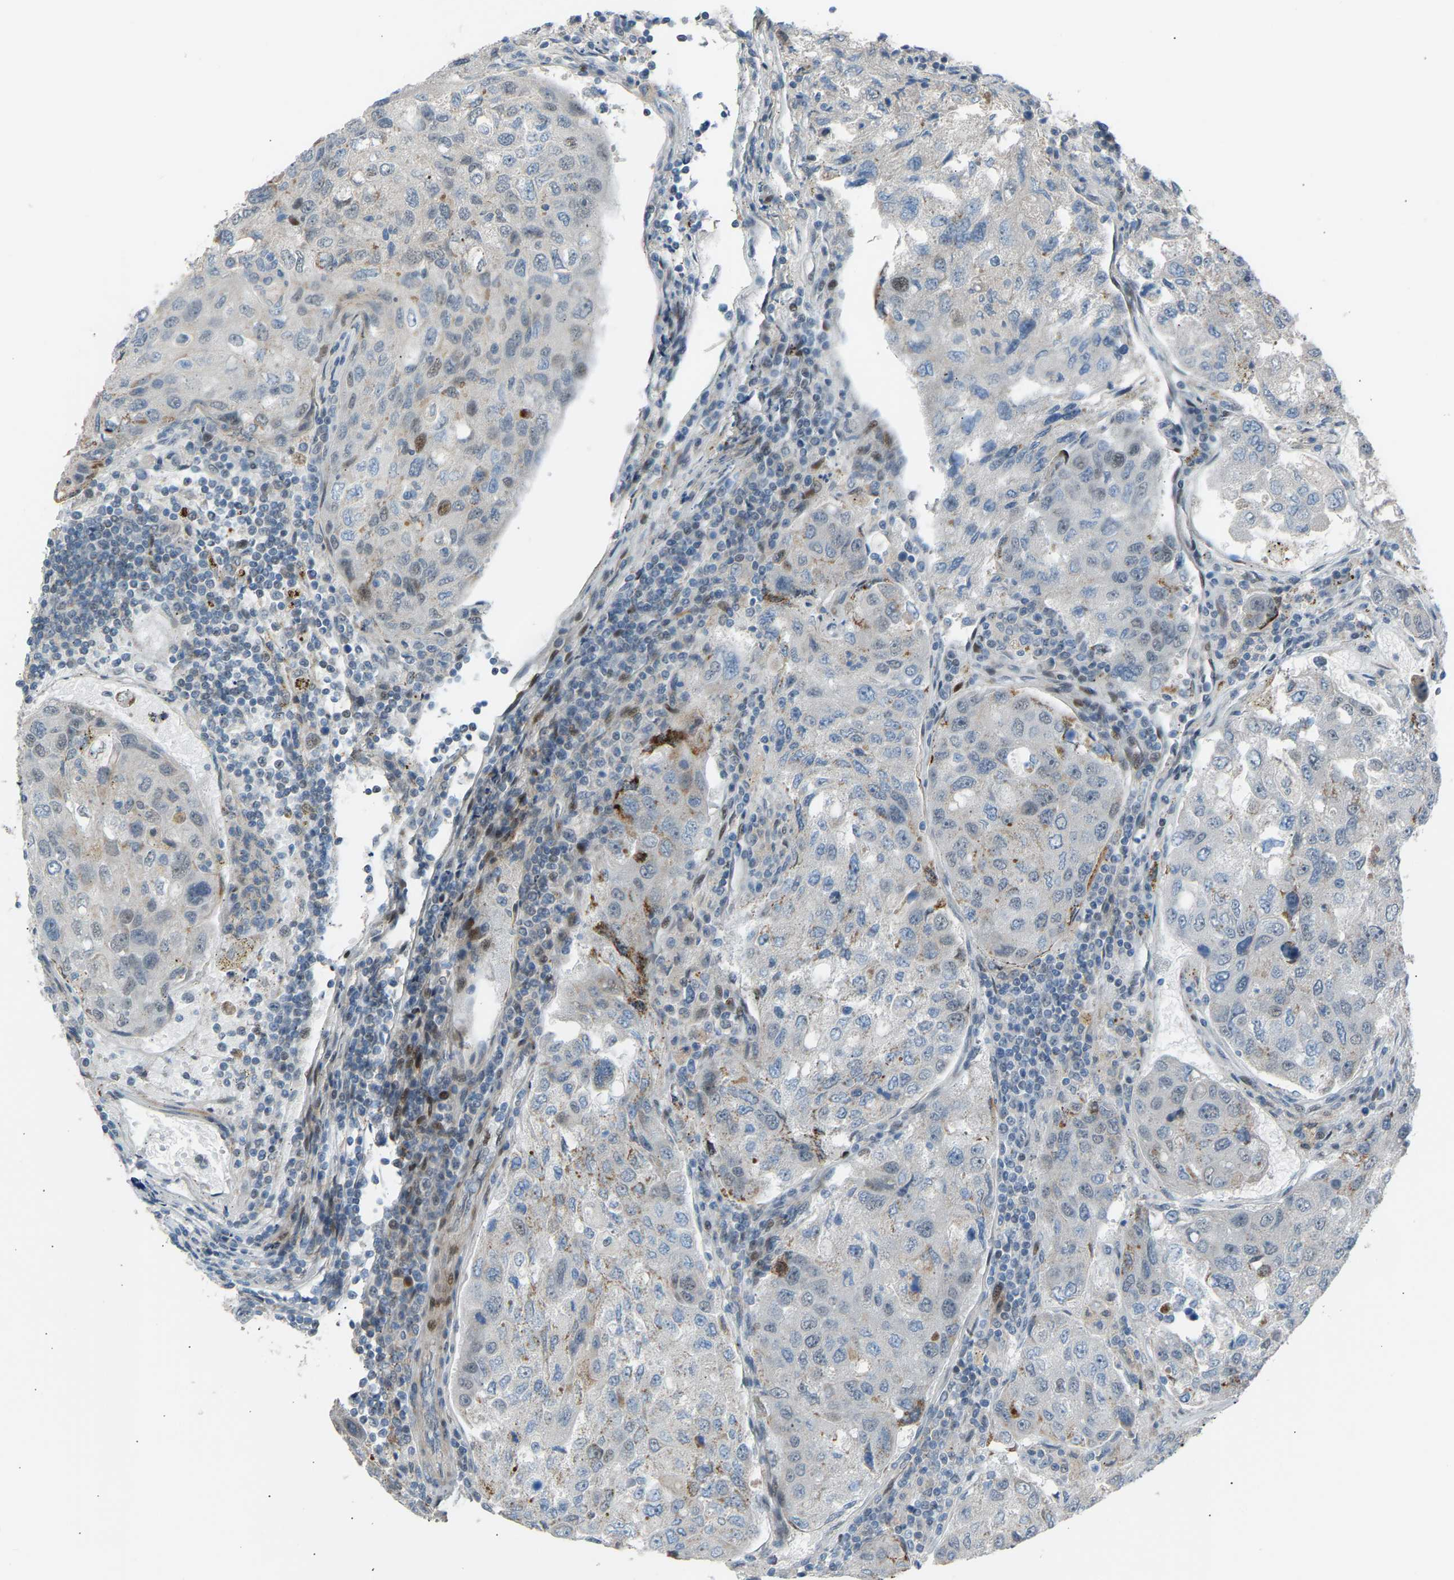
{"staining": {"intensity": "negative", "quantity": "none", "location": "none"}, "tissue": "urothelial cancer", "cell_type": "Tumor cells", "image_type": "cancer", "snomed": [{"axis": "morphology", "description": "Urothelial carcinoma, High grade"}, {"axis": "topography", "description": "Lymph node"}, {"axis": "topography", "description": "Urinary bladder"}], "caption": "This image is of urothelial cancer stained with immunohistochemistry (IHC) to label a protein in brown with the nuclei are counter-stained blue. There is no staining in tumor cells.", "gene": "VPS41", "patient": {"sex": "male", "age": 51}}